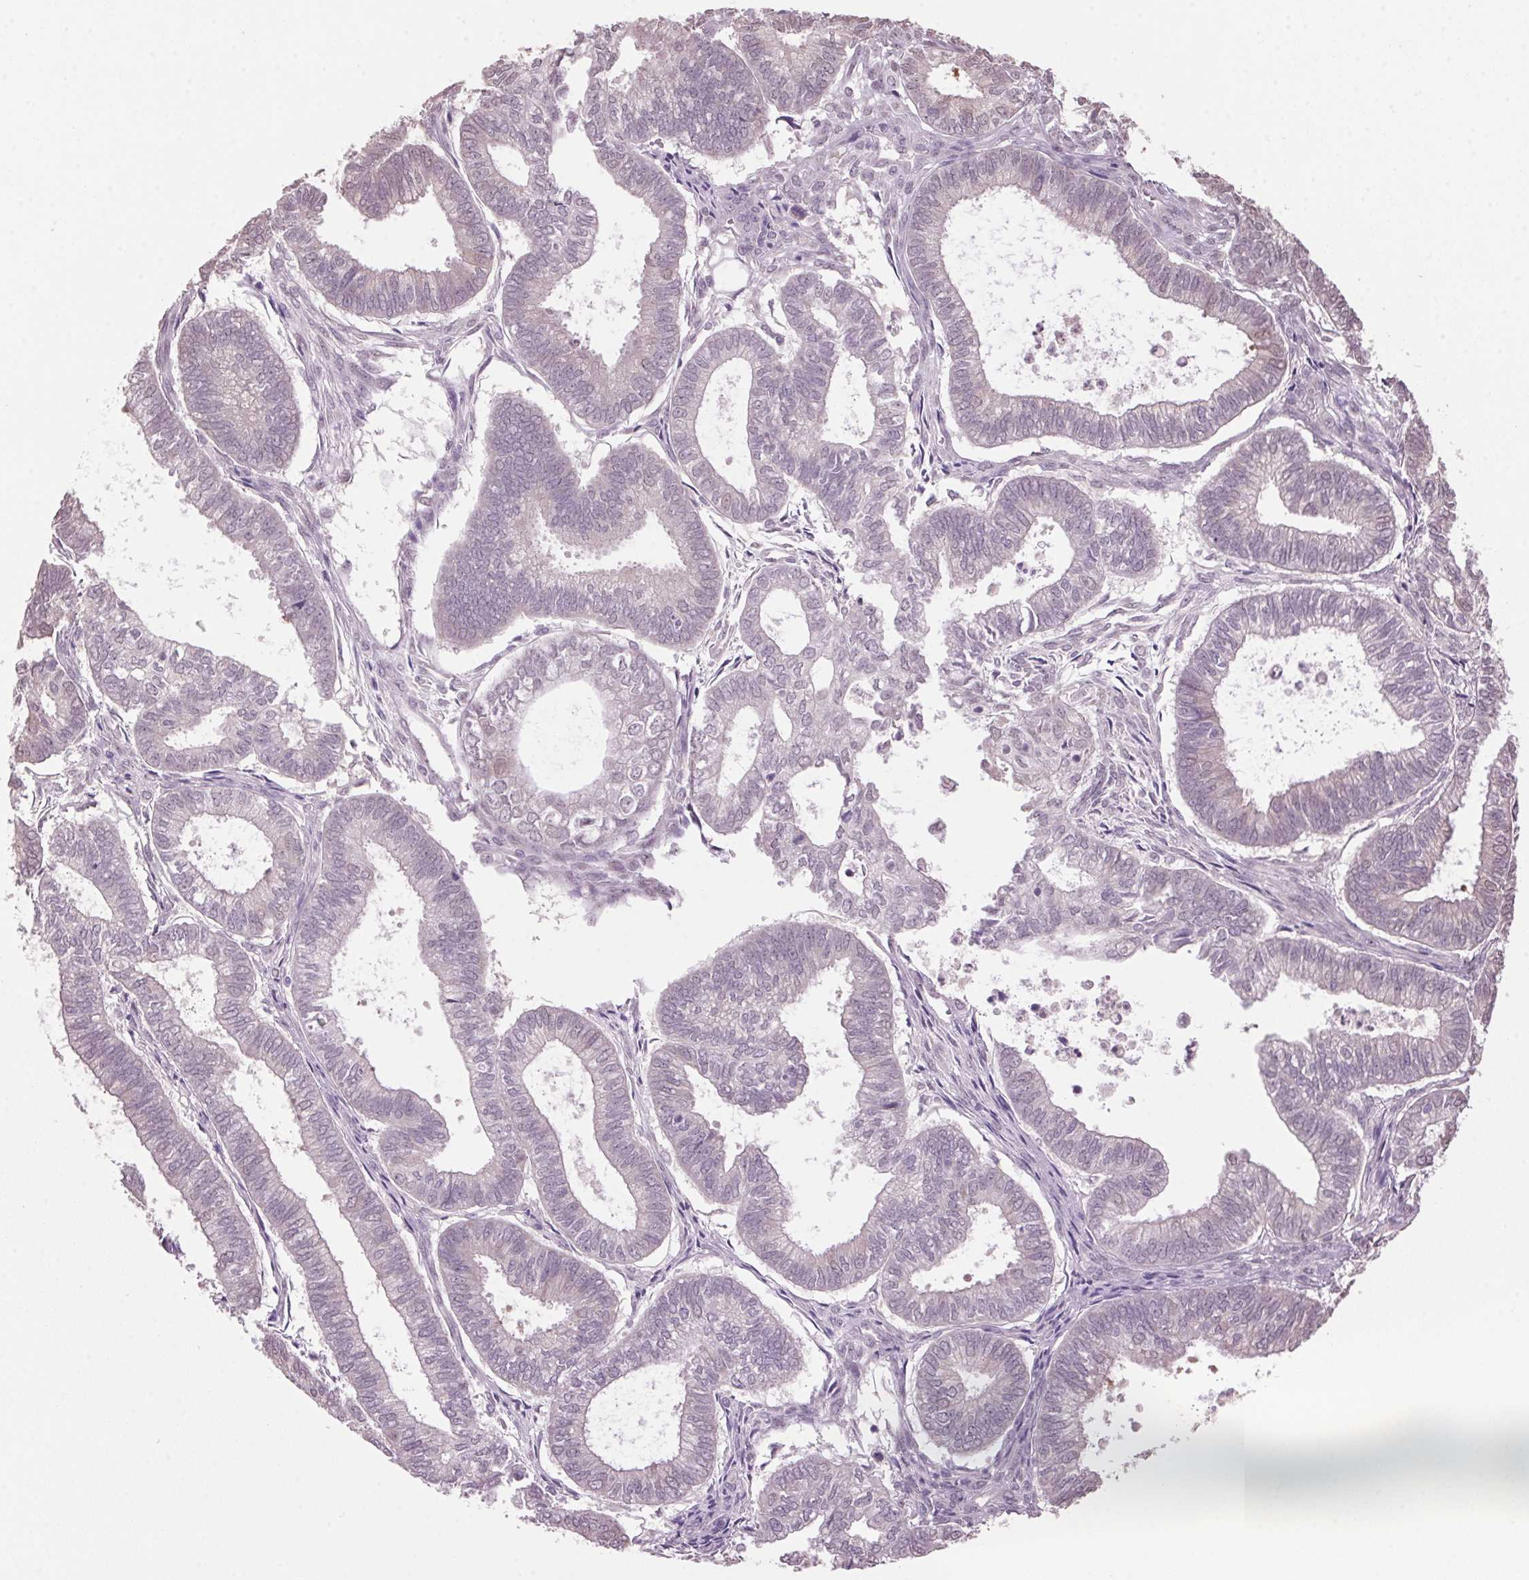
{"staining": {"intensity": "weak", "quantity": "<25%", "location": "cytoplasmic/membranous,nuclear"}, "tissue": "ovarian cancer", "cell_type": "Tumor cells", "image_type": "cancer", "snomed": [{"axis": "morphology", "description": "Carcinoma, endometroid"}, {"axis": "topography", "description": "Ovary"}], "caption": "This is an IHC histopathology image of human endometroid carcinoma (ovarian). There is no positivity in tumor cells.", "gene": "VWA3B", "patient": {"sex": "female", "age": 64}}